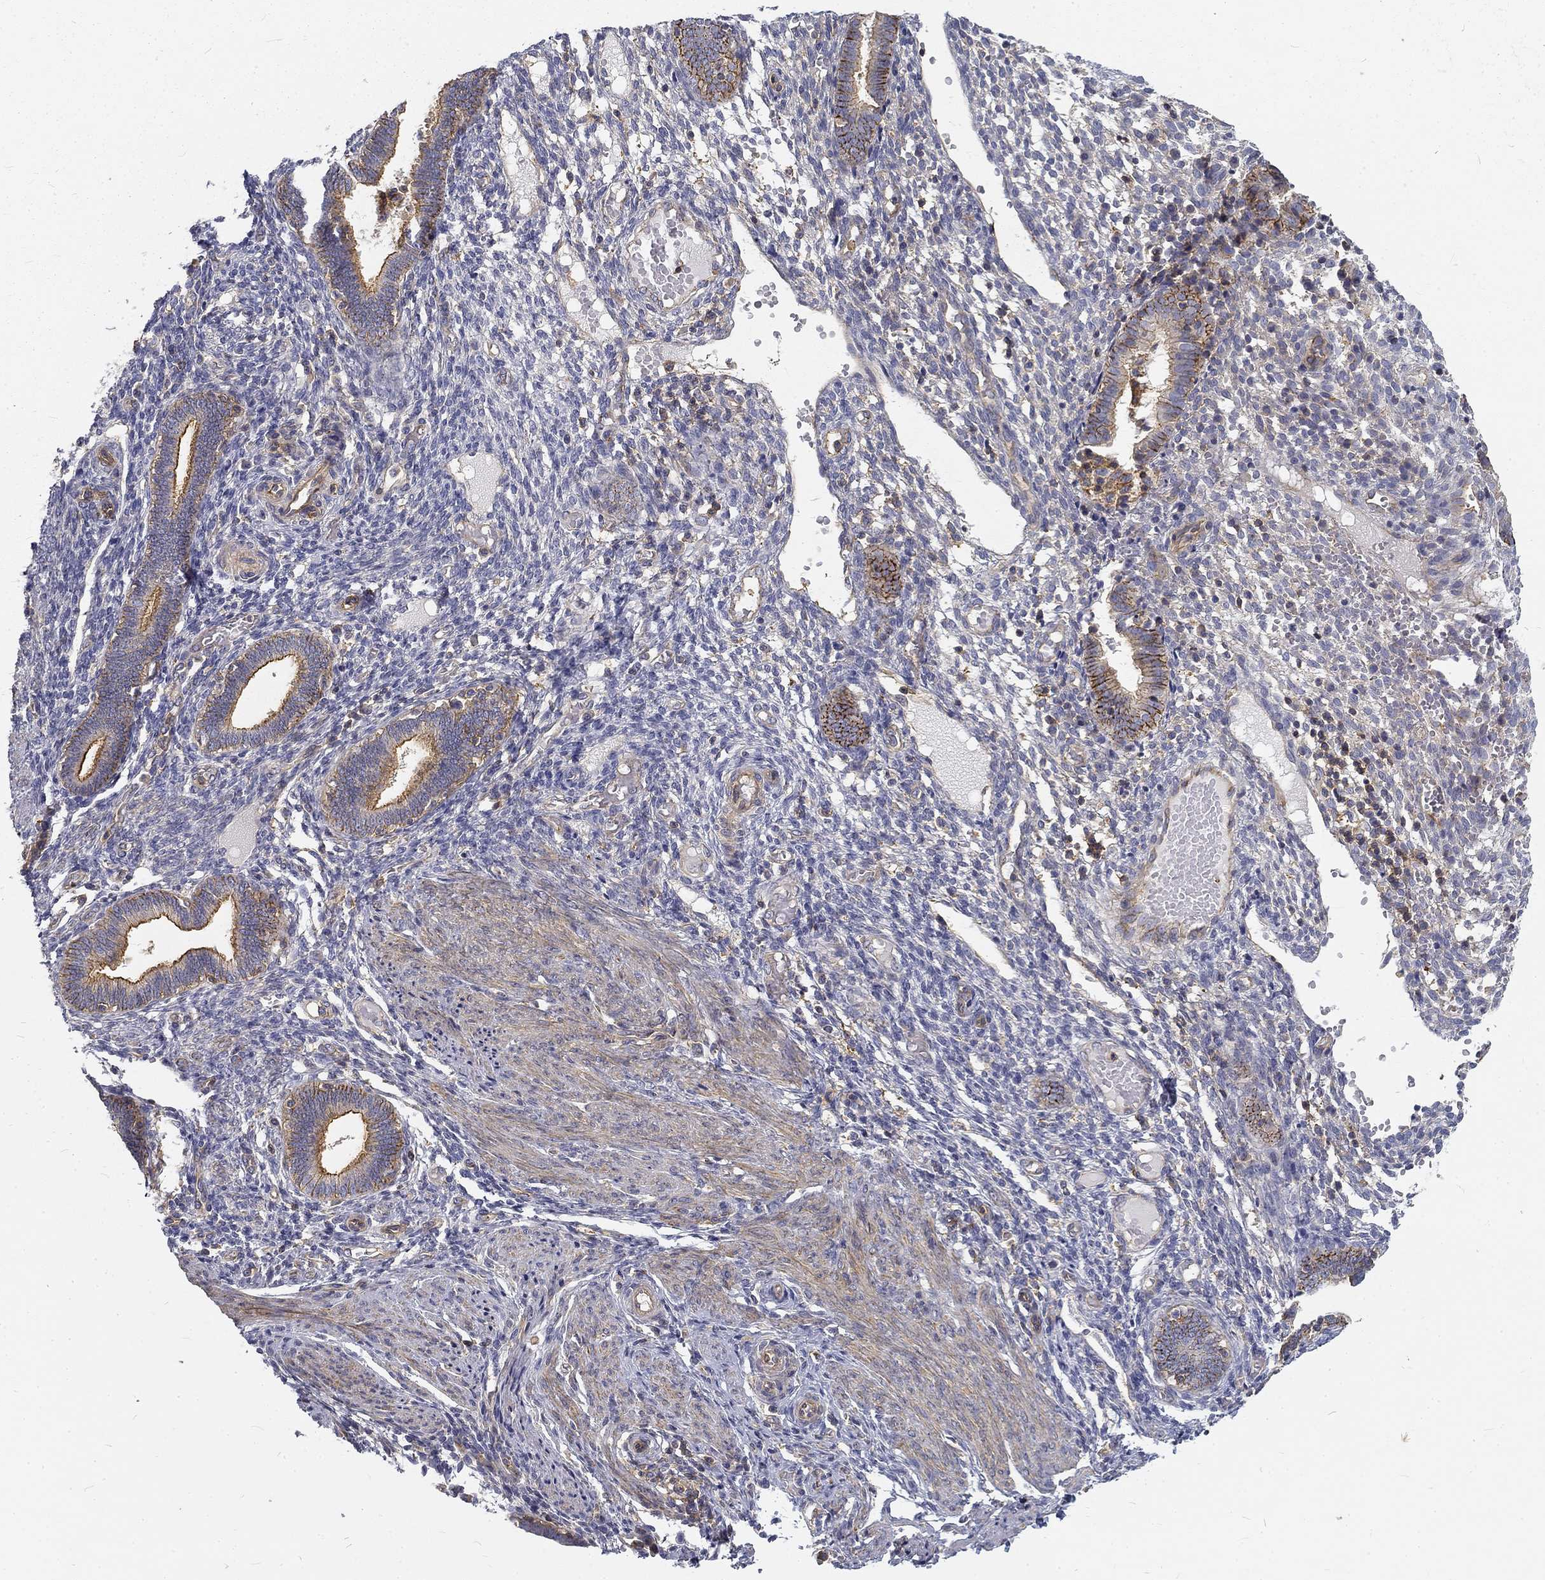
{"staining": {"intensity": "negative", "quantity": "none", "location": "none"}, "tissue": "endometrium", "cell_type": "Cells in endometrial stroma", "image_type": "normal", "snomed": [{"axis": "morphology", "description": "Normal tissue, NOS"}, {"axis": "topography", "description": "Endometrium"}], "caption": "High magnification brightfield microscopy of benign endometrium stained with DAB (brown) and counterstained with hematoxylin (blue): cells in endometrial stroma show no significant staining. (Brightfield microscopy of DAB IHC at high magnification).", "gene": "MTMR11", "patient": {"sex": "female", "age": 42}}